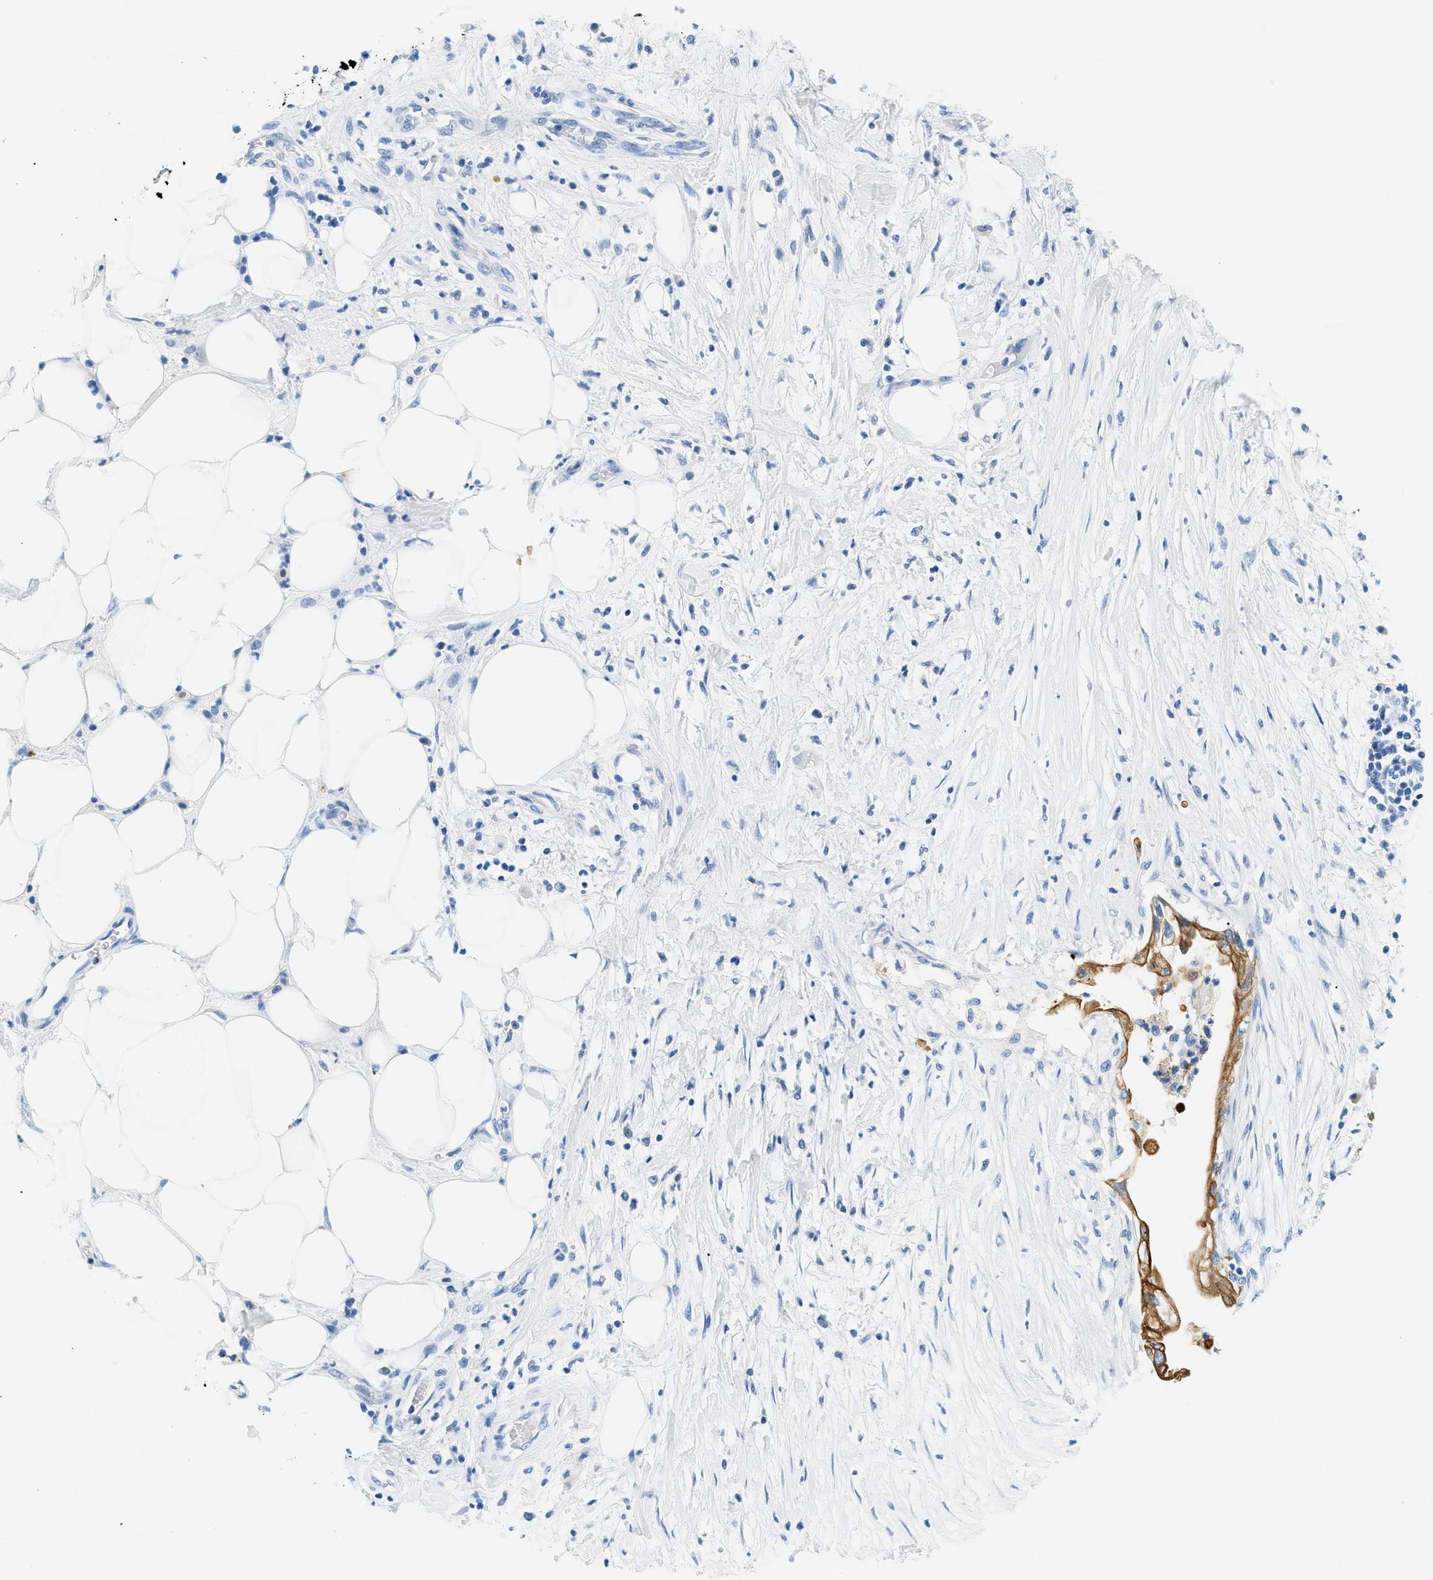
{"staining": {"intensity": "moderate", "quantity": ">75%", "location": "cytoplasmic/membranous"}, "tissue": "pancreatic cancer", "cell_type": "Tumor cells", "image_type": "cancer", "snomed": [{"axis": "morphology", "description": "Normal tissue, NOS"}, {"axis": "morphology", "description": "Adenocarcinoma, NOS"}, {"axis": "topography", "description": "Pancreas"}, {"axis": "topography", "description": "Duodenum"}], "caption": "Protein expression analysis of human pancreatic cancer reveals moderate cytoplasmic/membranous expression in about >75% of tumor cells.", "gene": "STXBP2", "patient": {"sex": "female", "age": 60}}